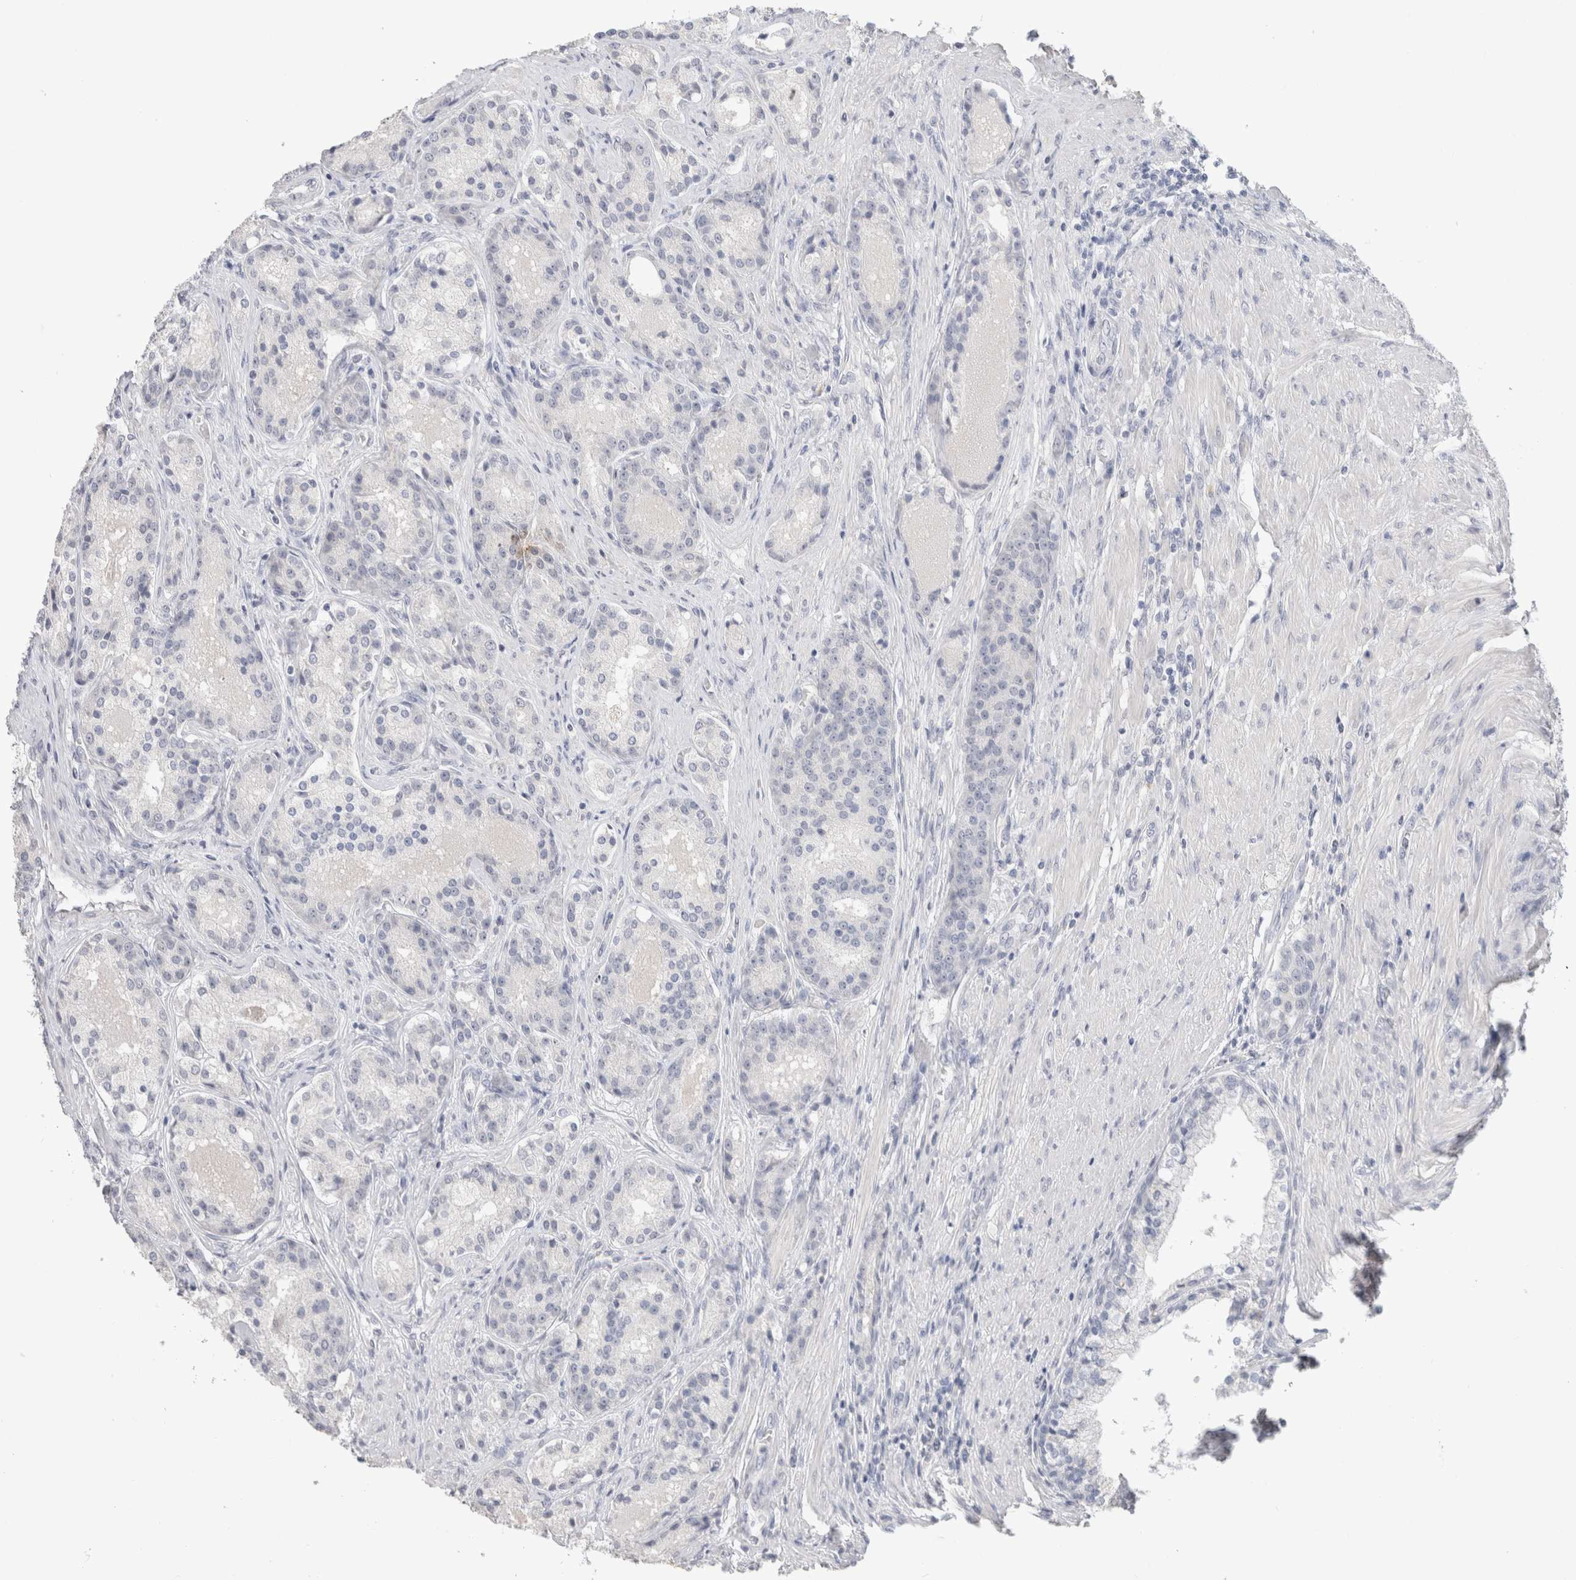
{"staining": {"intensity": "negative", "quantity": "none", "location": "none"}, "tissue": "prostate cancer", "cell_type": "Tumor cells", "image_type": "cancer", "snomed": [{"axis": "morphology", "description": "Adenocarcinoma, High grade"}, {"axis": "topography", "description": "Prostate"}], "caption": "Tumor cells are negative for protein expression in human adenocarcinoma (high-grade) (prostate).", "gene": "SLC6A1", "patient": {"sex": "male", "age": 60}}